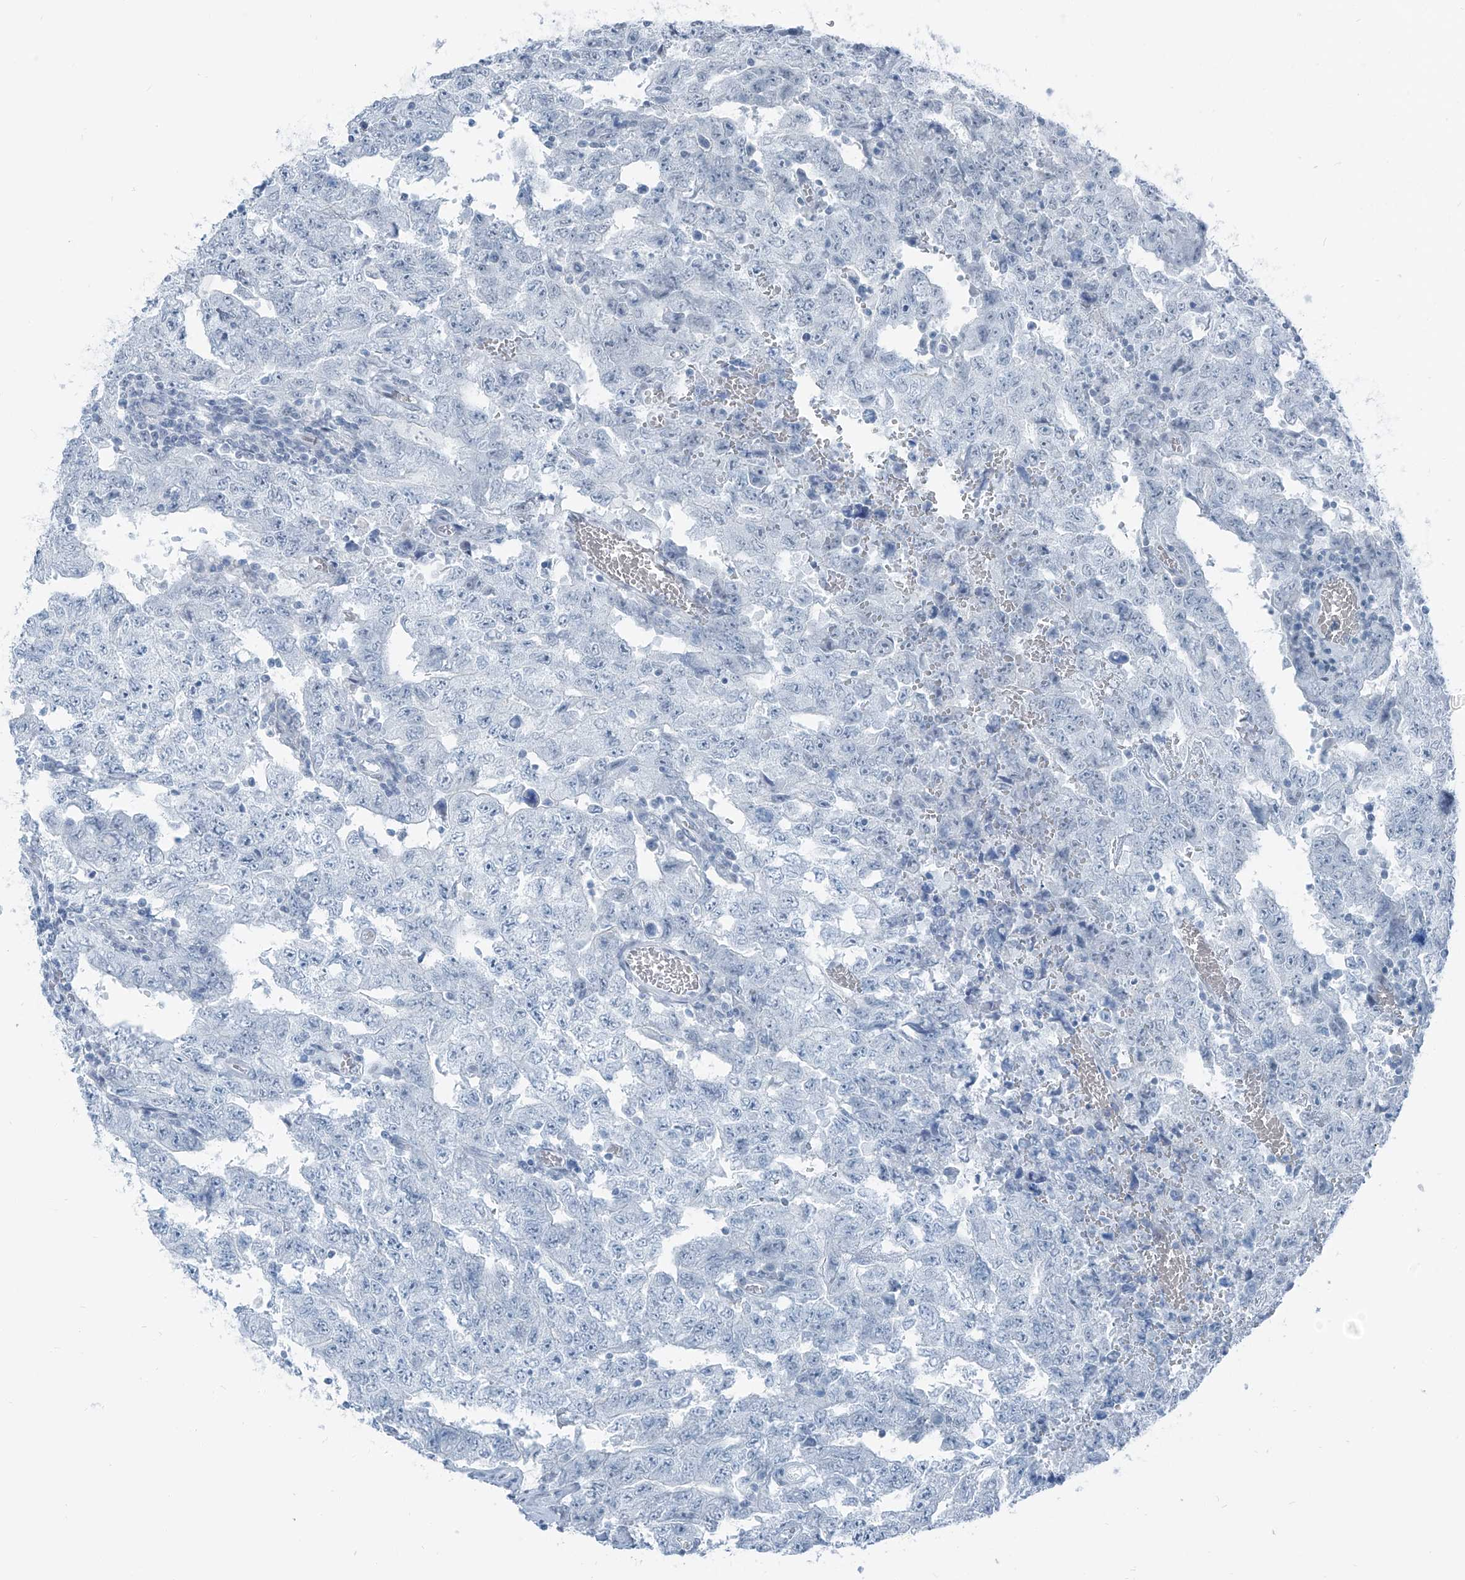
{"staining": {"intensity": "negative", "quantity": "none", "location": "none"}, "tissue": "testis cancer", "cell_type": "Tumor cells", "image_type": "cancer", "snomed": [{"axis": "morphology", "description": "Carcinoma, Embryonal, NOS"}, {"axis": "topography", "description": "Testis"}], "caption": "Immunohistochemical staining of testis cancer (embryonal carcinoma) reveals no significant expression in tumor cells.", "gene": "RGN", "patient": {"sex": "male", "age": 26}}